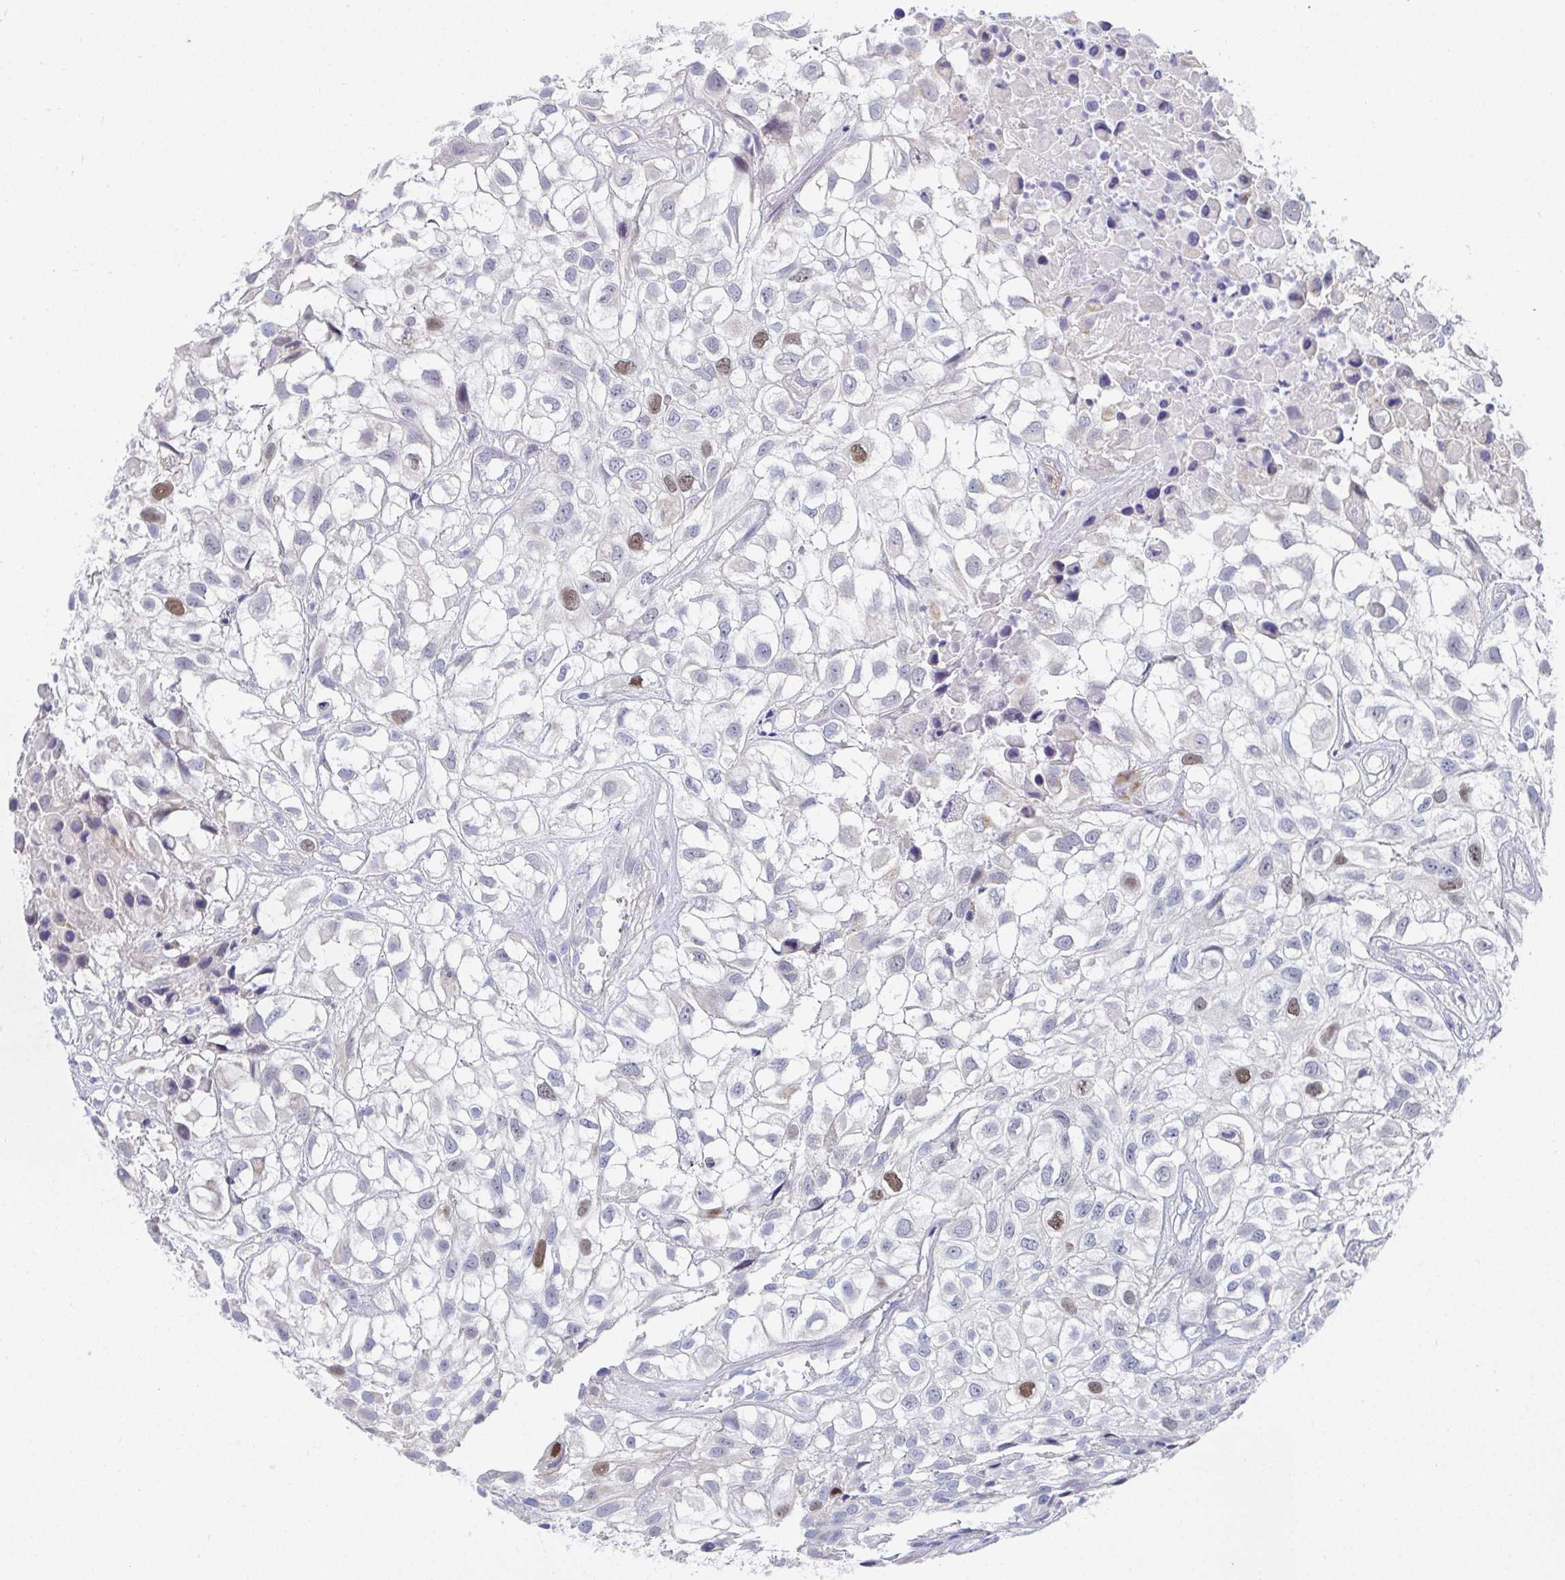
{"staining": {"intensity": "moderate", "quantity": "<25%", "location": "nuclear"}, "tissue": "urothelial cancer", "cell_type": "Tumor cells", "image_type": "cancer", "snomed": [{"axis": "morphology", "description": "Urothelial carcinoma, High grade"}, {"axis": "topography", "description": "Urinary bladder"}], "caption": "The immunohistochemical stain highlights moderate nuclear expression in tumor cells of urothelial carcinoma (high-grade) tissue.", "gene": "ATP5F1C", "patient": {"sex": "male", "age": 56}}